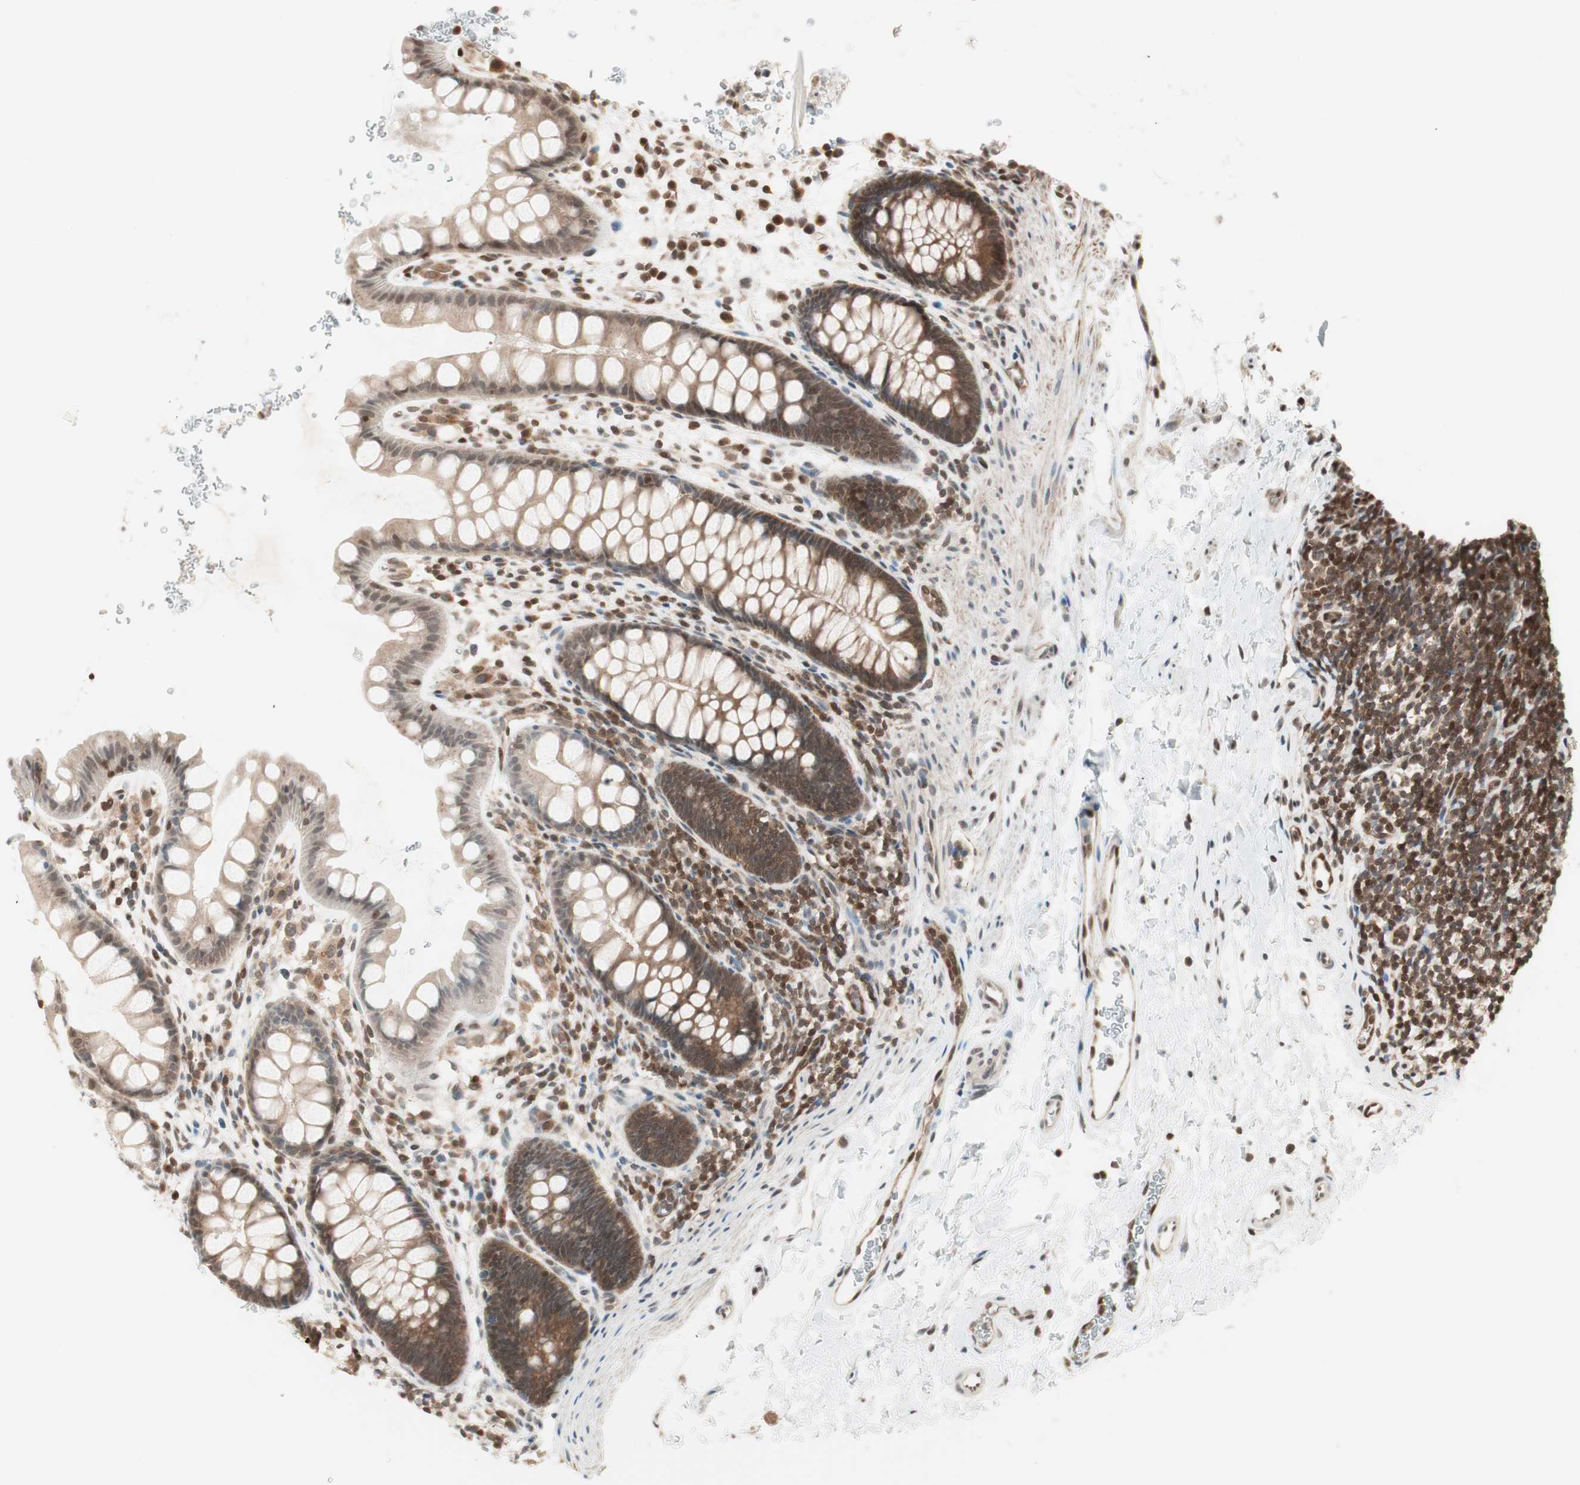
{"staining": {"intensity": "moderate", "quantity": ">75%", "location": "cytoplasmic/membranous"}, "tissue": "rectum", "cell_type": "Glandular cells", "image_type": "normal", "snomed": [{"axis": "morphology", "description": "Normal tissue, NOS"}, {"axis": "topography", "description": "Rectum"}], "caption": "Rectum was stained to show a protein in brown. There is medium levels of moderate cytoplasmic/membranous expression in approximately >75% of glandular cells.", "gene": "UBE2I", "patient": {"sex": "female", "age": 24}}